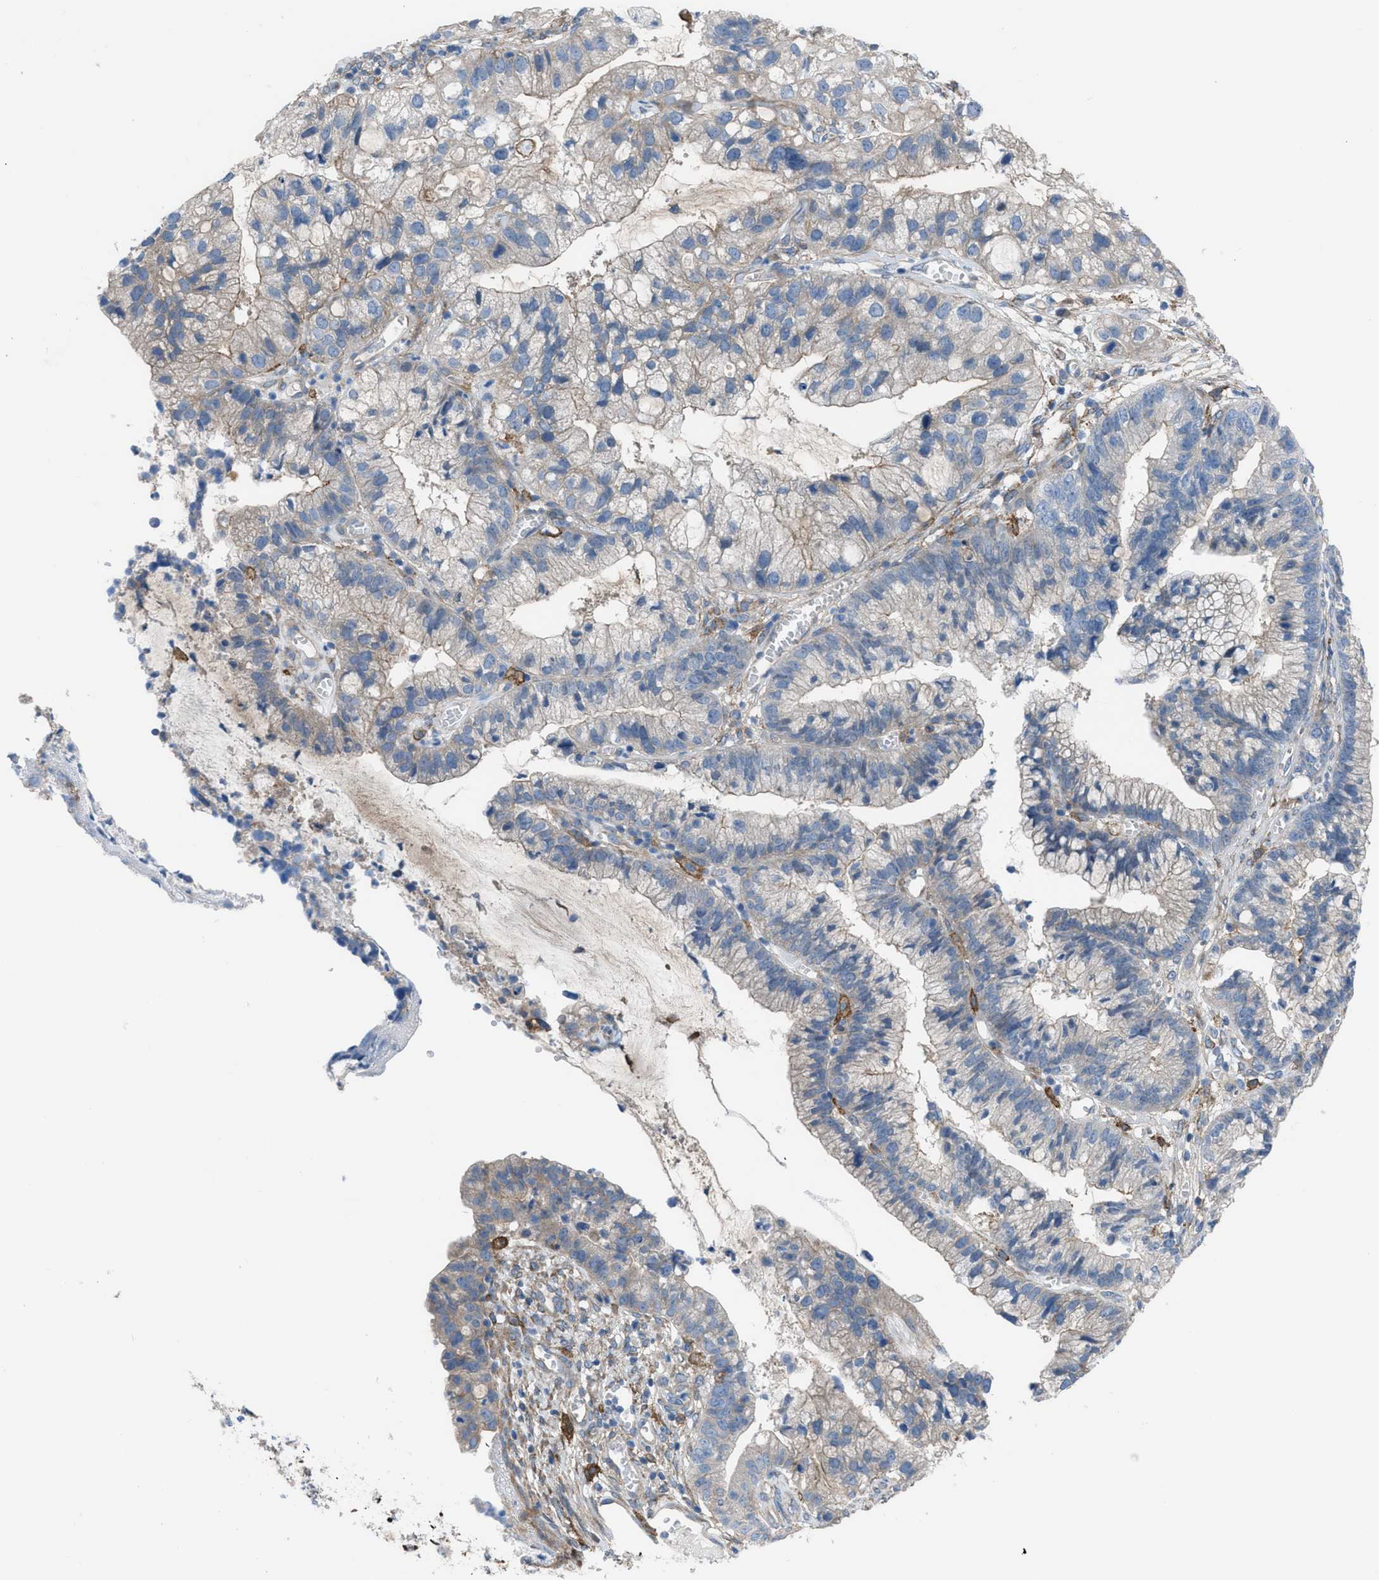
{"staining": {"intensity": "weak", "quantity": "<25%", "location": "cytoplasmic/membranous"}, "tissue": "cervical cancer", "cell_type": "Tumor cells", "image_type": "cancer", "snomed": [{"axis": "morphology", "description": "Adenocarcinoma, NOS"}, {"axis": "topography", "description": "Cervix"}], "caption": "This is a micrograph of immunohistochemistry staining of adenocarcinoma (cervical), which shows no positivity in tumor cells. (Brightfield microscopy of DAB (3,3'-diaminobenzidine) IHC at high magnification).", "gene": "EGFR", "patient": {"sex": "female", "age": 44}}